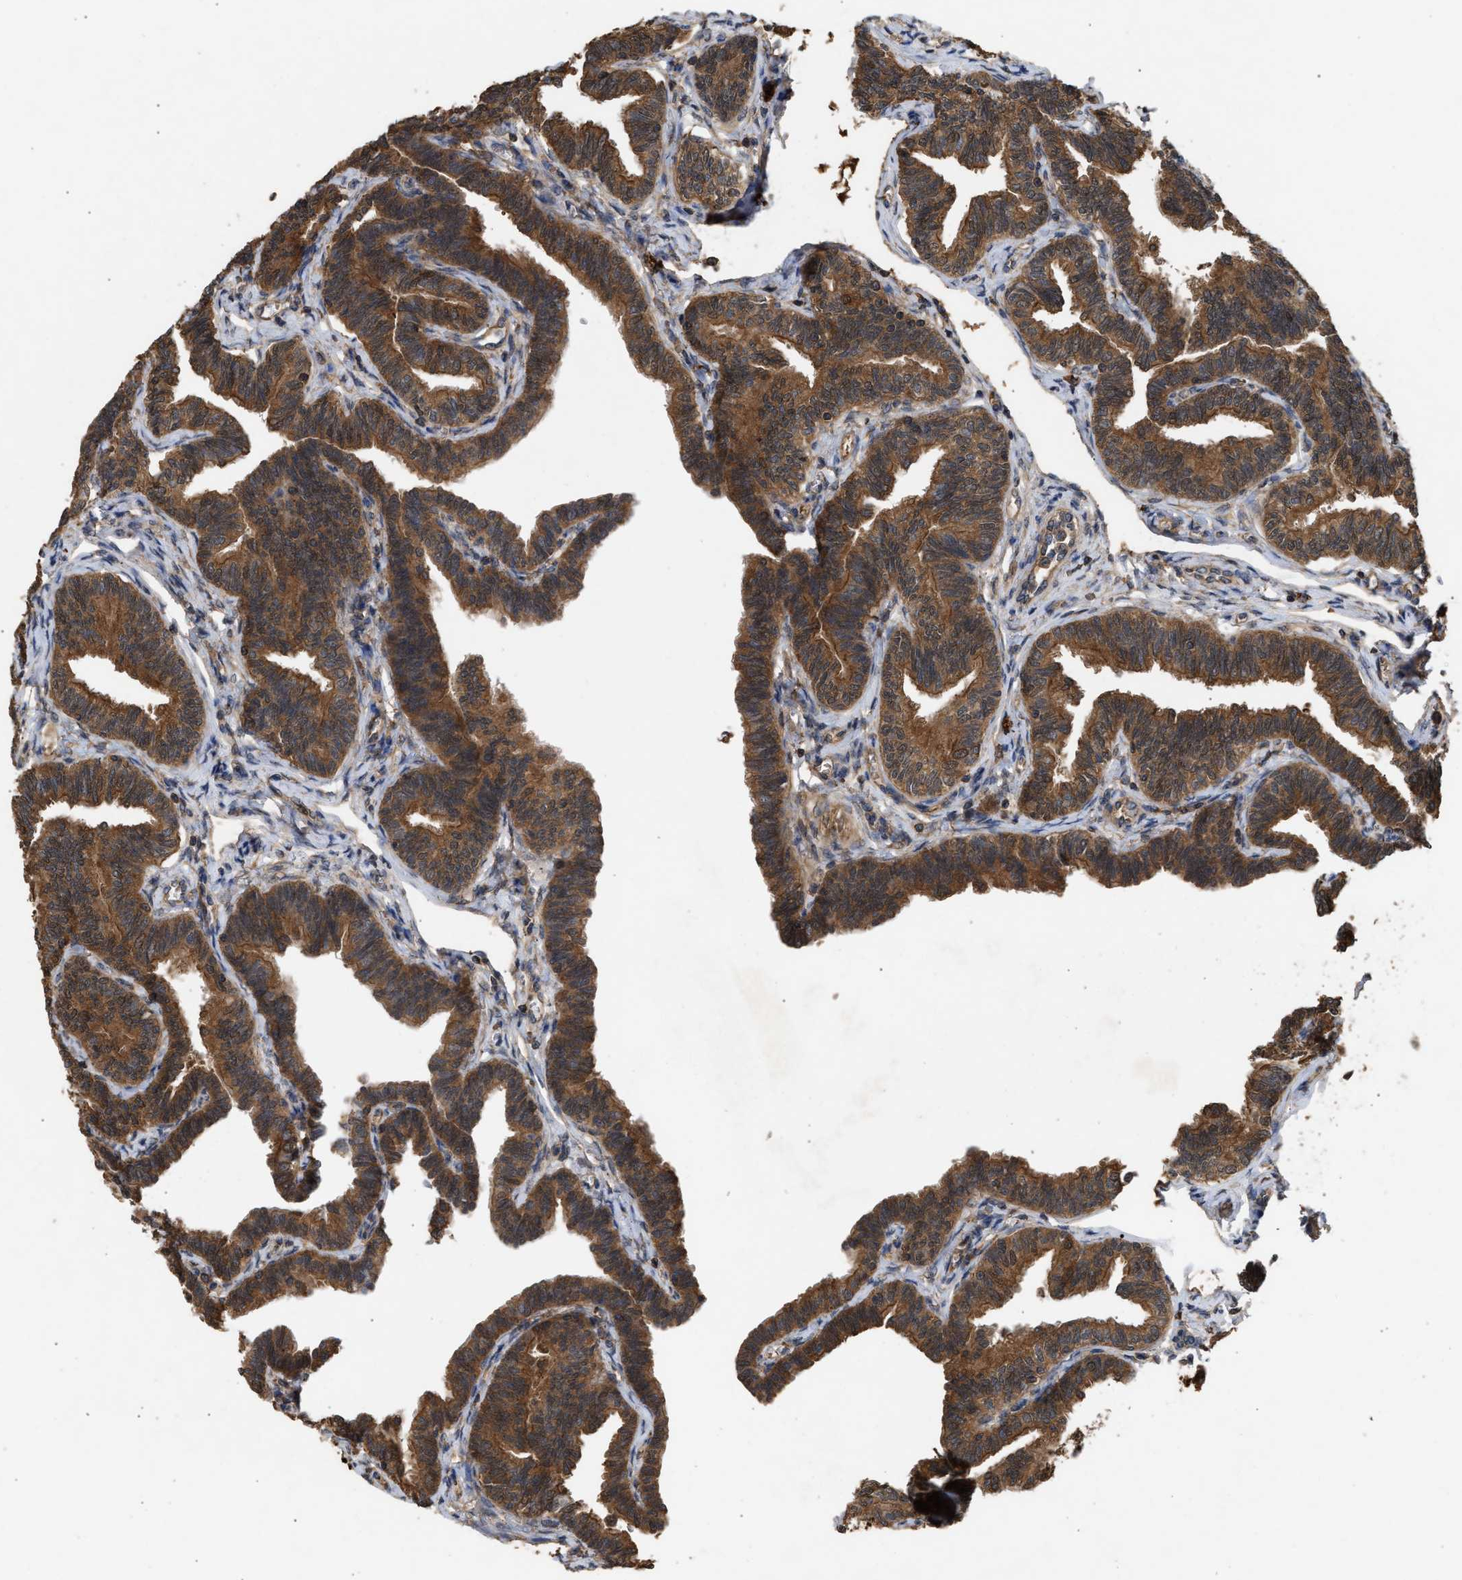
{"staining": {"intensity": "strong", "quantity": ">75%", "location": "cytoplasmic/membranous,nuclear"}, "tissue": "fallopian tube", "cell_type": "Glandular cells", "image_type": "normal", "snomed": [{"axis": "morphology", "description": "Normal tissue, NOS"}, {"axis": "topography", "description": "Fallopian tube"}, {"axis": "topography", "description": "Ovary"}], "caption": "Immunohistochemical staining of normal human fallopian tube shows high levels of strong cytoplasmic/membranous,nuclear positivity in about >75% of glandular cells.", "gene": "FITM1", "patient": {"sex": "female", "age": 23}}